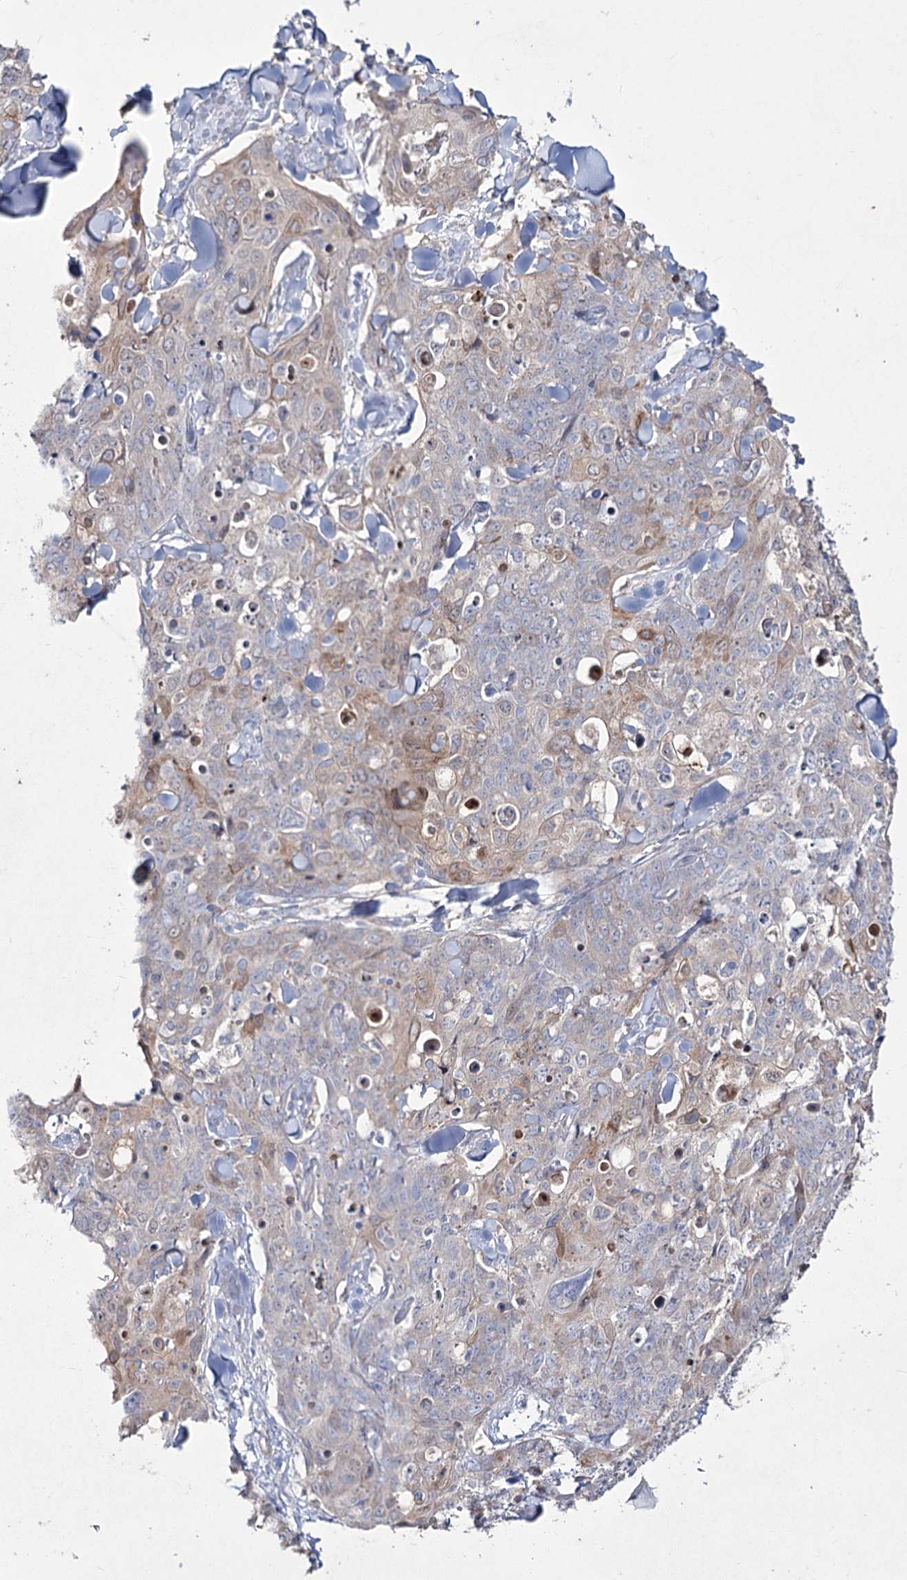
{"staining": {"intensity": "negative", "quantity": "none", "location": "none"}, "tissue": "skin cancer", "cell_type": "Tumor cells", "image_type": "cancer", "snomed": [{"axis": "morphology", "description": "Squamous cell carcinoma, NOS"}, {"axis": "topography", "description": "Skin"}, {"axis": "topography", "description": "Vulva"}], "caption": "Tumor cells show no significant staining in skin cancer.", "gene": "NIPAL4", "patient": {"sex": "female", "age": 85}}